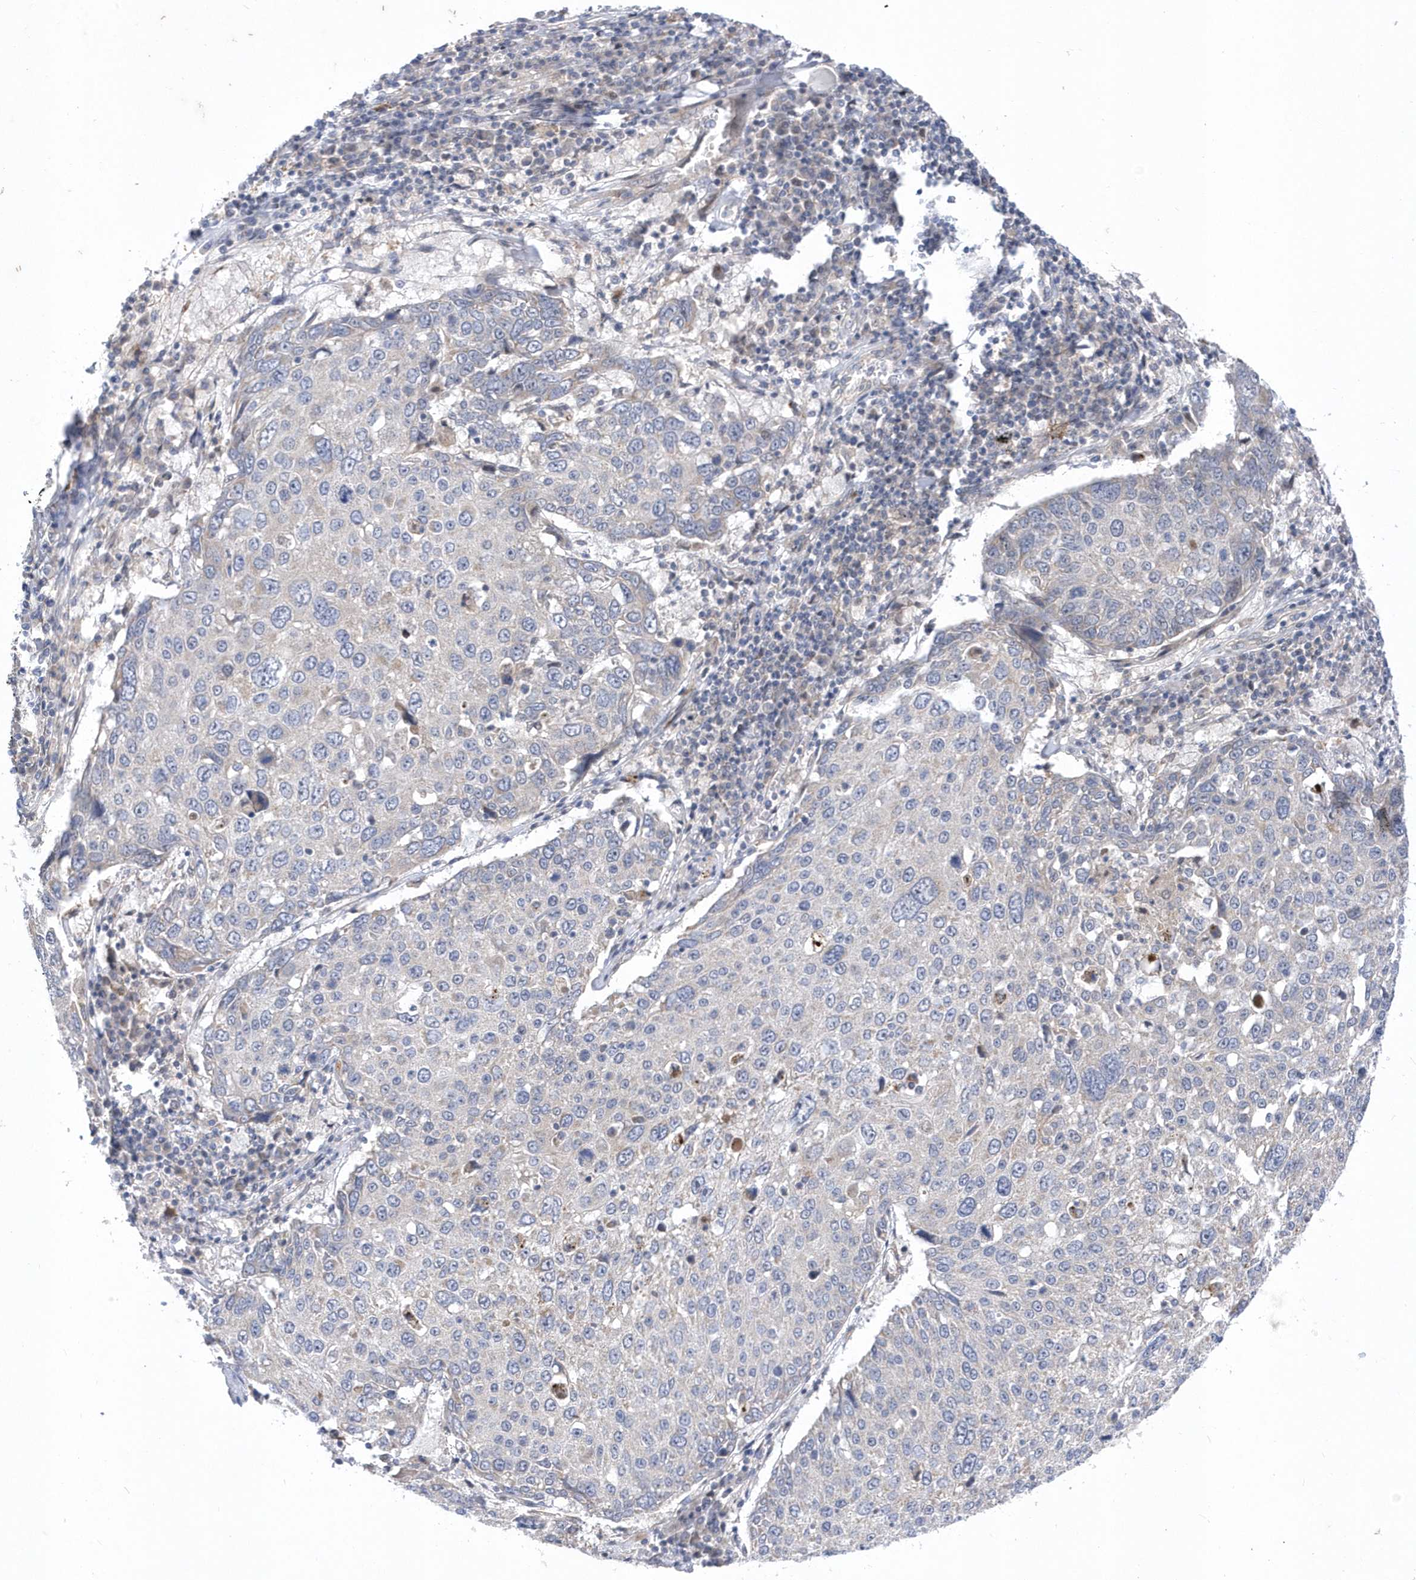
{"staining": {"intensity": "negative", "quantity": "none", "location": "none"}, "tissue": "lung cancer", "cell_type": "Tumor cells", "image_type": "cancer", "snomed": [{"axis": "morphology", "description": "Squamous cell carcinoma, NOS"}, {"axis": "topography", "description": "Lung"}], "caption": "This is an immunohistochemistry (IHC) photomicrograph of squamous cell carcinoma (lung). There is no positivity in tumor cells.", "gene": "LONRF2", "patient": {"sex": "male", "age": 65}}